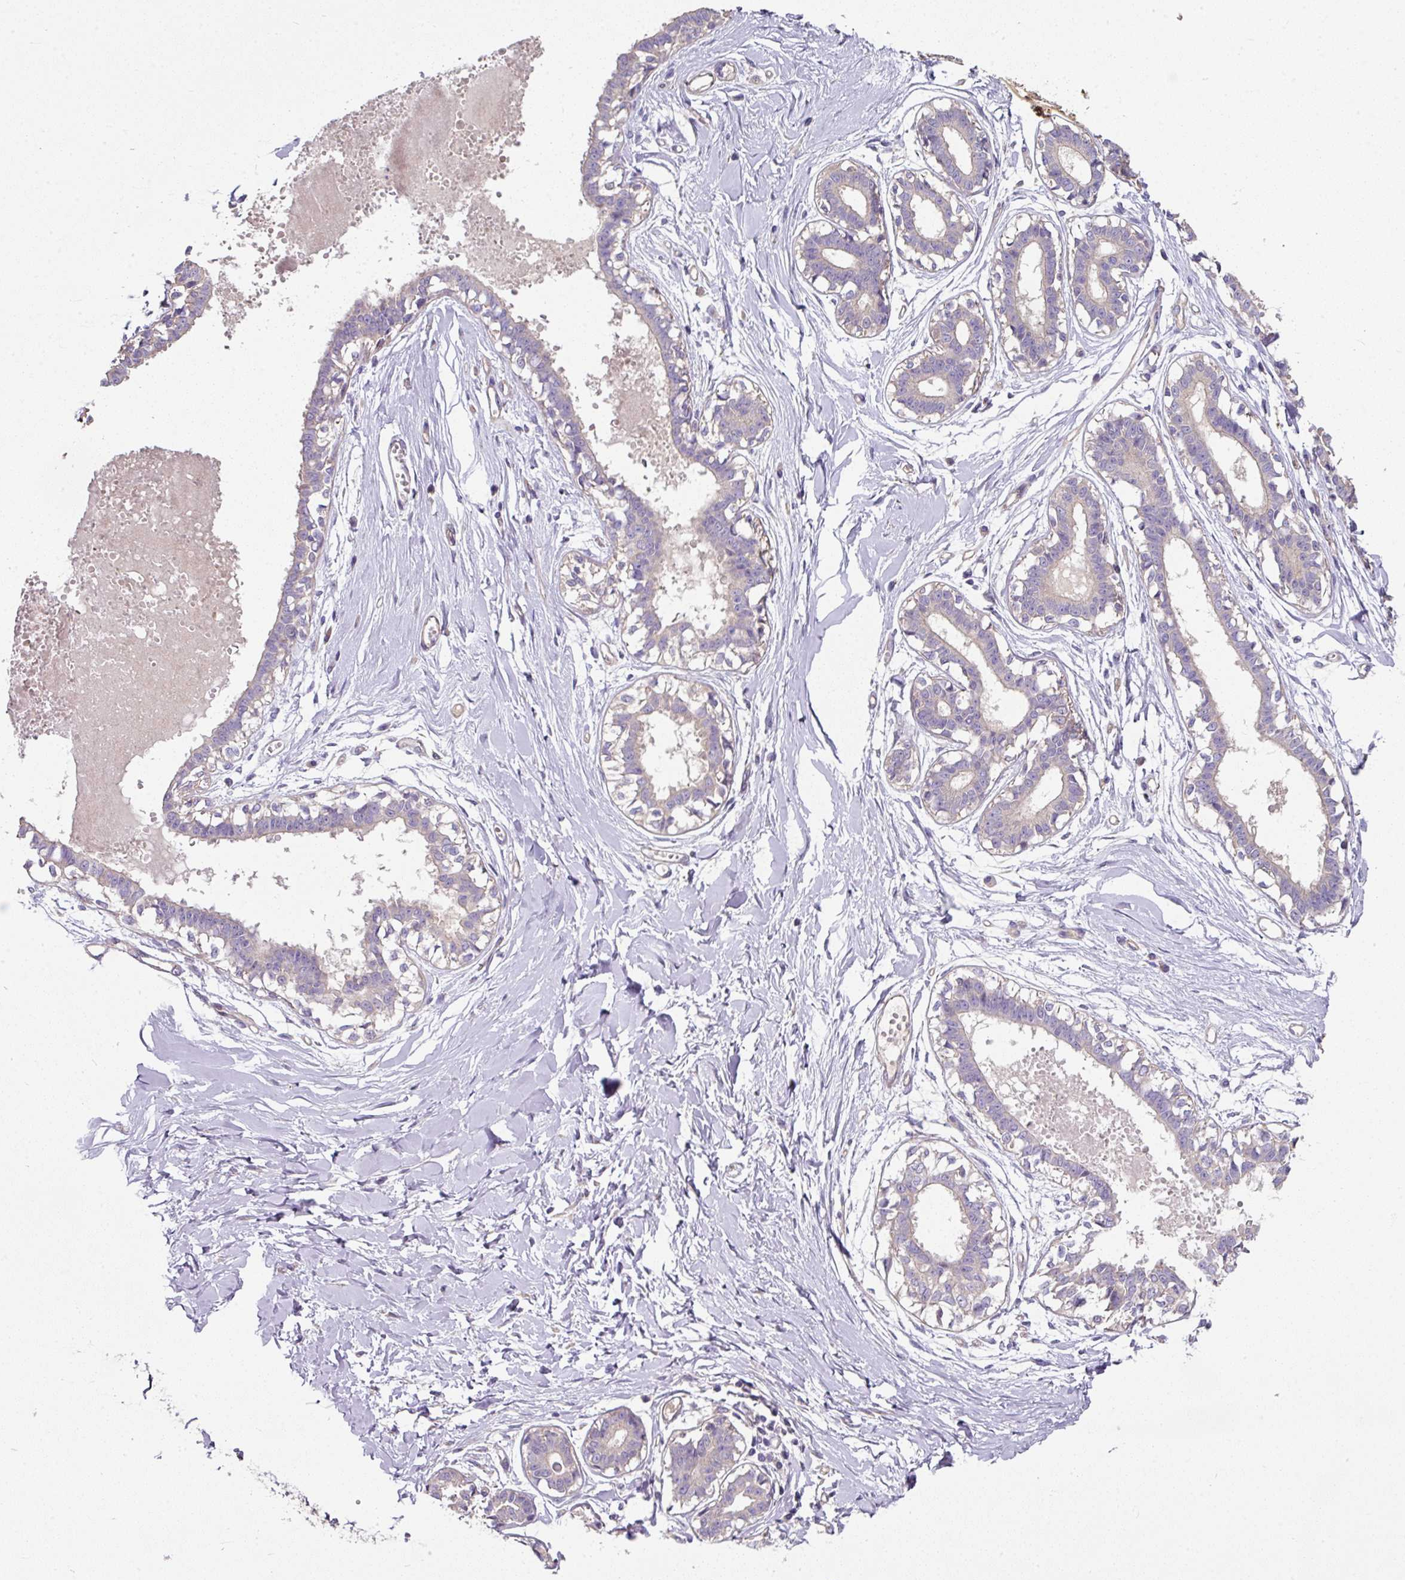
{"staining": {"intensity": "negative", "quantity": "none", "location": "none"}, "tissue": "breast", "cell_type": "Adipocytes", "image_type": "normal", "snomed": [{"axis": "morphology", "description": "Normal tissue, NOS"}, {"axis": "topography", "description": "Breast"}], "caption": "IHC photomicrograph of benign breast: human breast stained with DAB reveals no significant protein expression in adipocytes.", "gene": "C4orf48", "patient": {"sex": "female", "age": 45}}